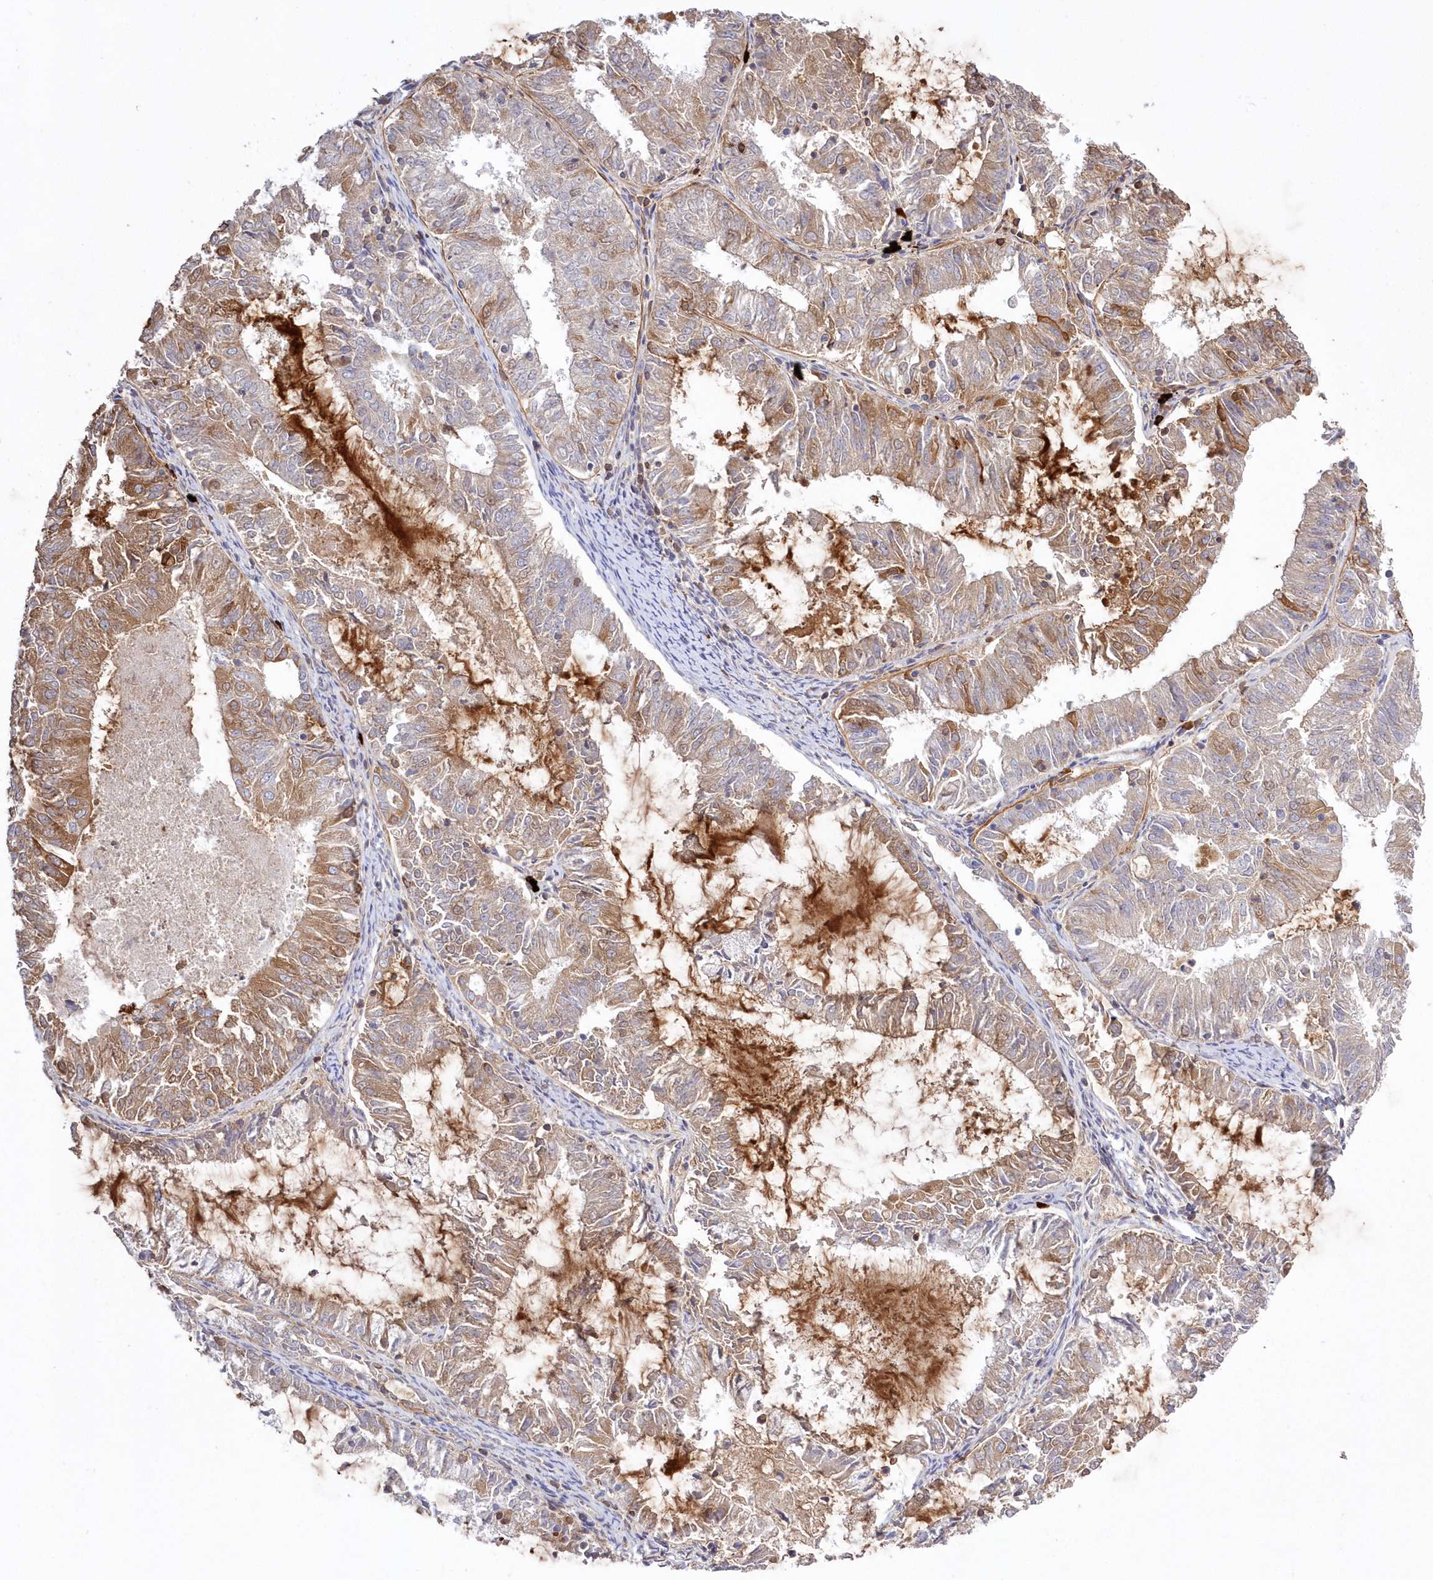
{"staining": {"intensity": "moderate", "quantity": ">75%", "location": "cytoplasmic/membranous"}, "tissue": "endometrial cancer", "cell_type": "Tumor cells", "image_type": "cancer", "snomed": [{"axis": "morphology", "description": "Adenocarcinoma, NOS"}, {"axis": "topography", "description": "Endometrium"}], "caption": "Human endometrial cancer stained with a protein marker shows moderate staining in tumor cells.", "gene": "WBP1L", "patient": {"sex": "female", "age": 57}}